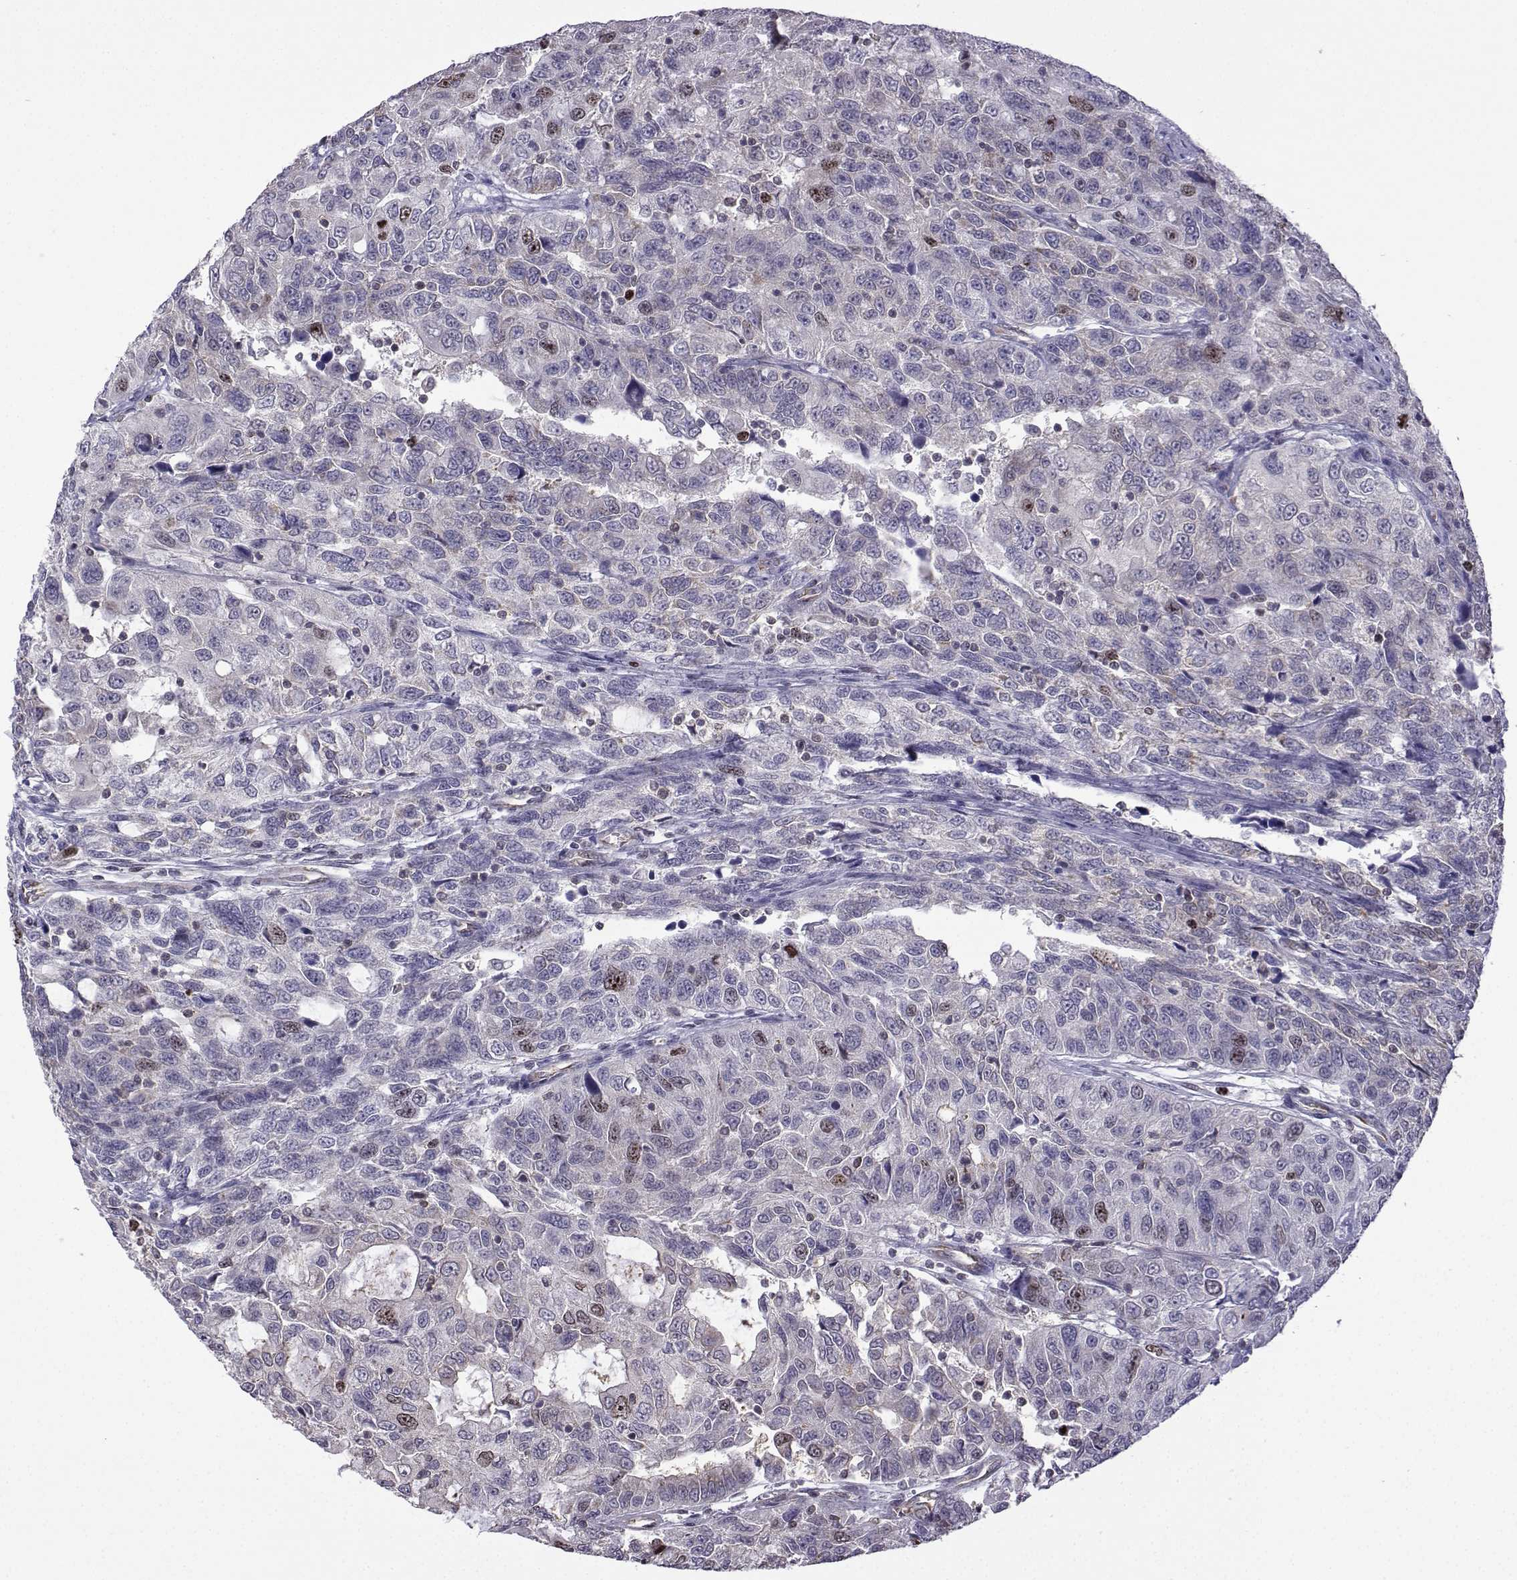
{"staining": {"intensity": "moderate", "quantity": "<25%", "location": "nuclear"}, "tissue": "urothelial cancer", "cell_type": "Tumor cells", "image_type": "cancer", "snomed": [{"axis": "morphology", "description": "Urothelial carcinoma, NOS"}, {"axis": "morphology", "description": "Urothelial carcinoma, High grade"}, {"axis": "topography", "description": "Urinary bladder"}], "caption": "High-power microscopy captured an immunohistochemistry (IHC) image of urothelial cancer, revealing moderate nuclear expression in approximately <25% of tumor cells.", "gene": "INCENP", "patient": {"sex": "female", "age": 73}}